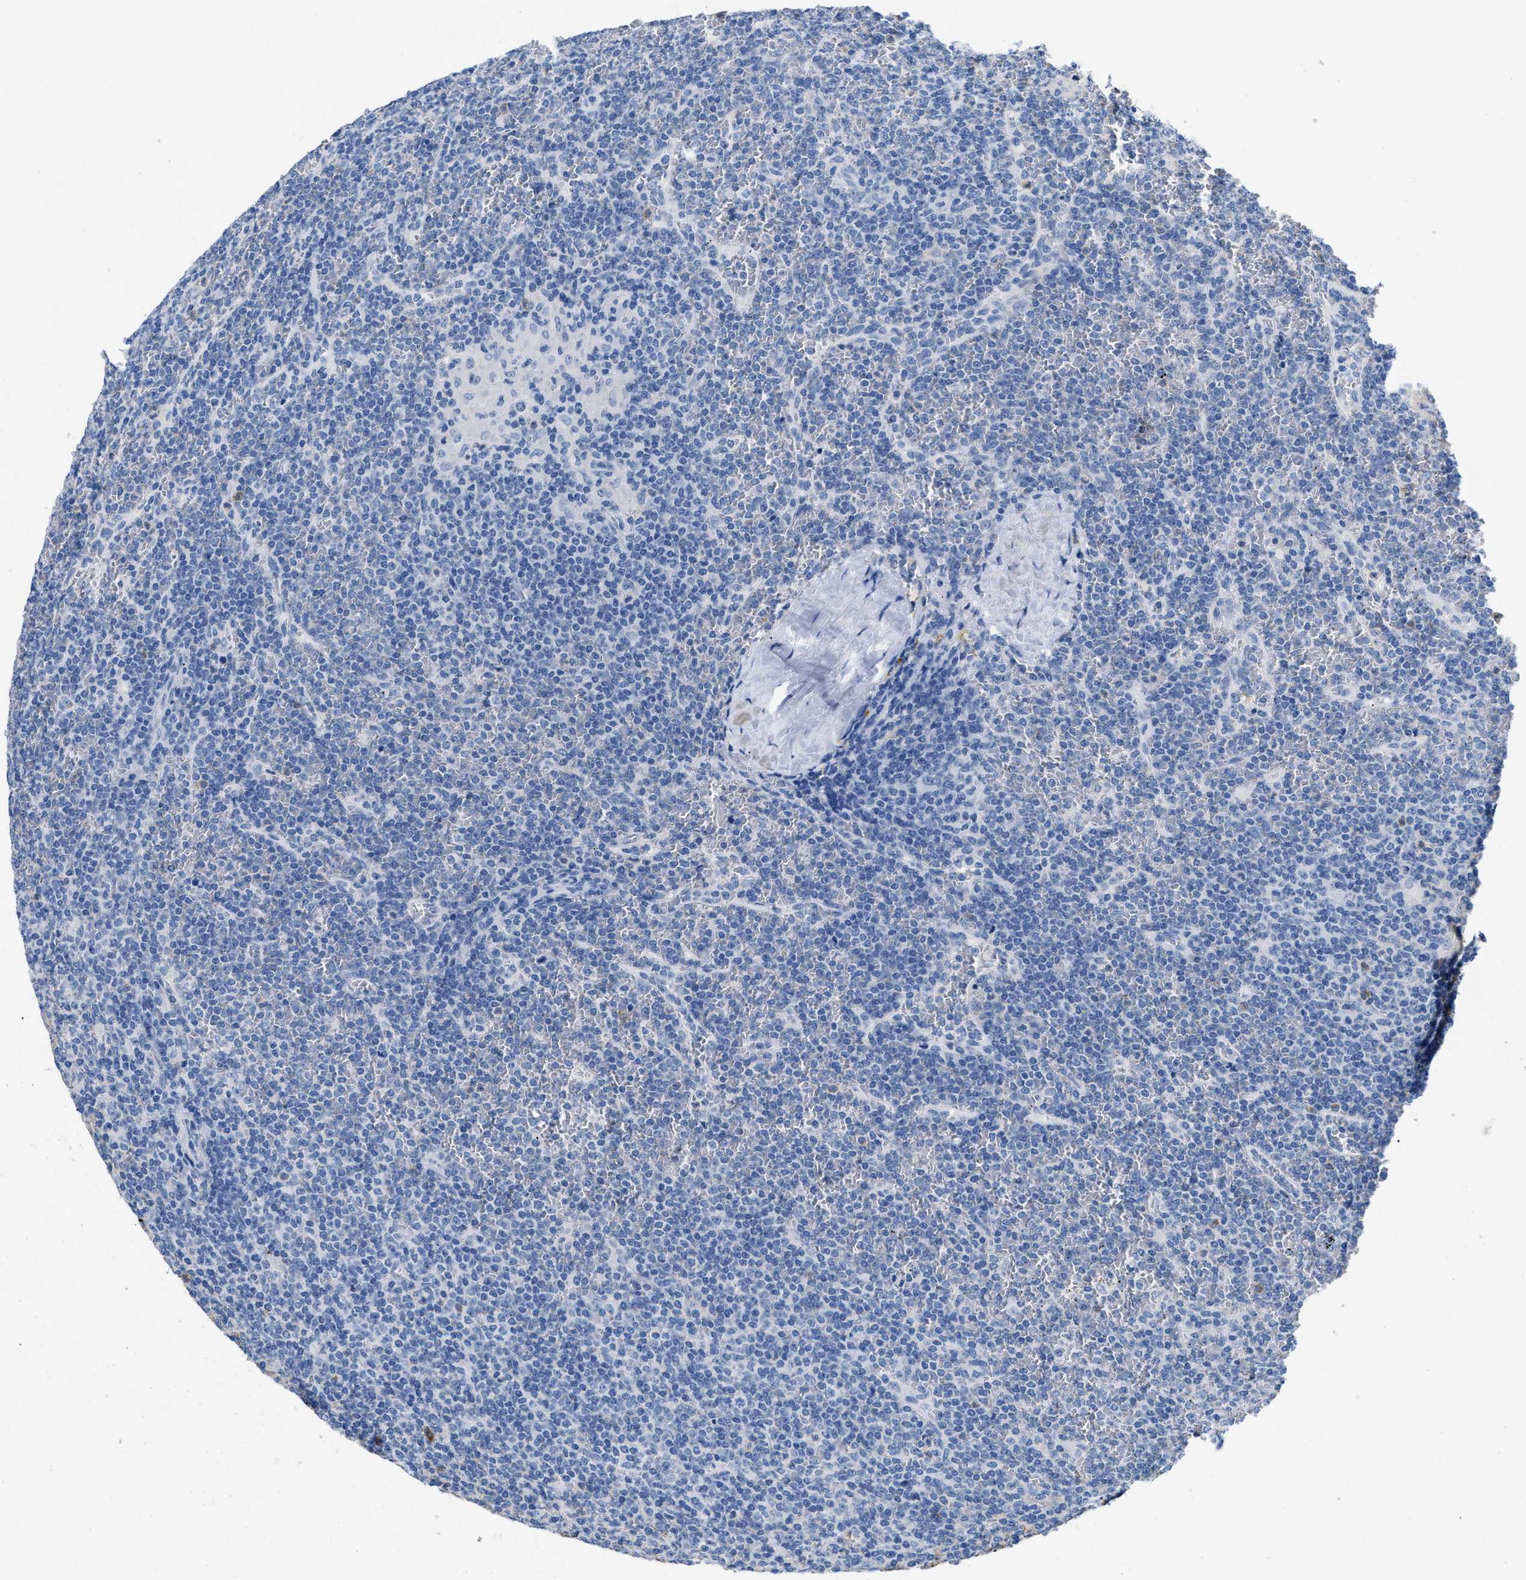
{"staining": {"intensity": "negative", "quantity": "none", "location": "none"}, "tissue": "lymphoma", "cell_type": "Tumor cells", "image_type": "cancer", "snomed": [{"axis": "morphology", "description": "Malignant lymphoma, non-Hodgkin's type, Low grade"}, {"axis": "topography", "description": "Spleen"}], "caption": "This is an immunohistochemistry image of low-grade malignant lymphoma, non-Hodgkin's type. There is no positivity in tumor cells.", "gene": "CR1", "patient": {"sex": "female", "age": 19}}